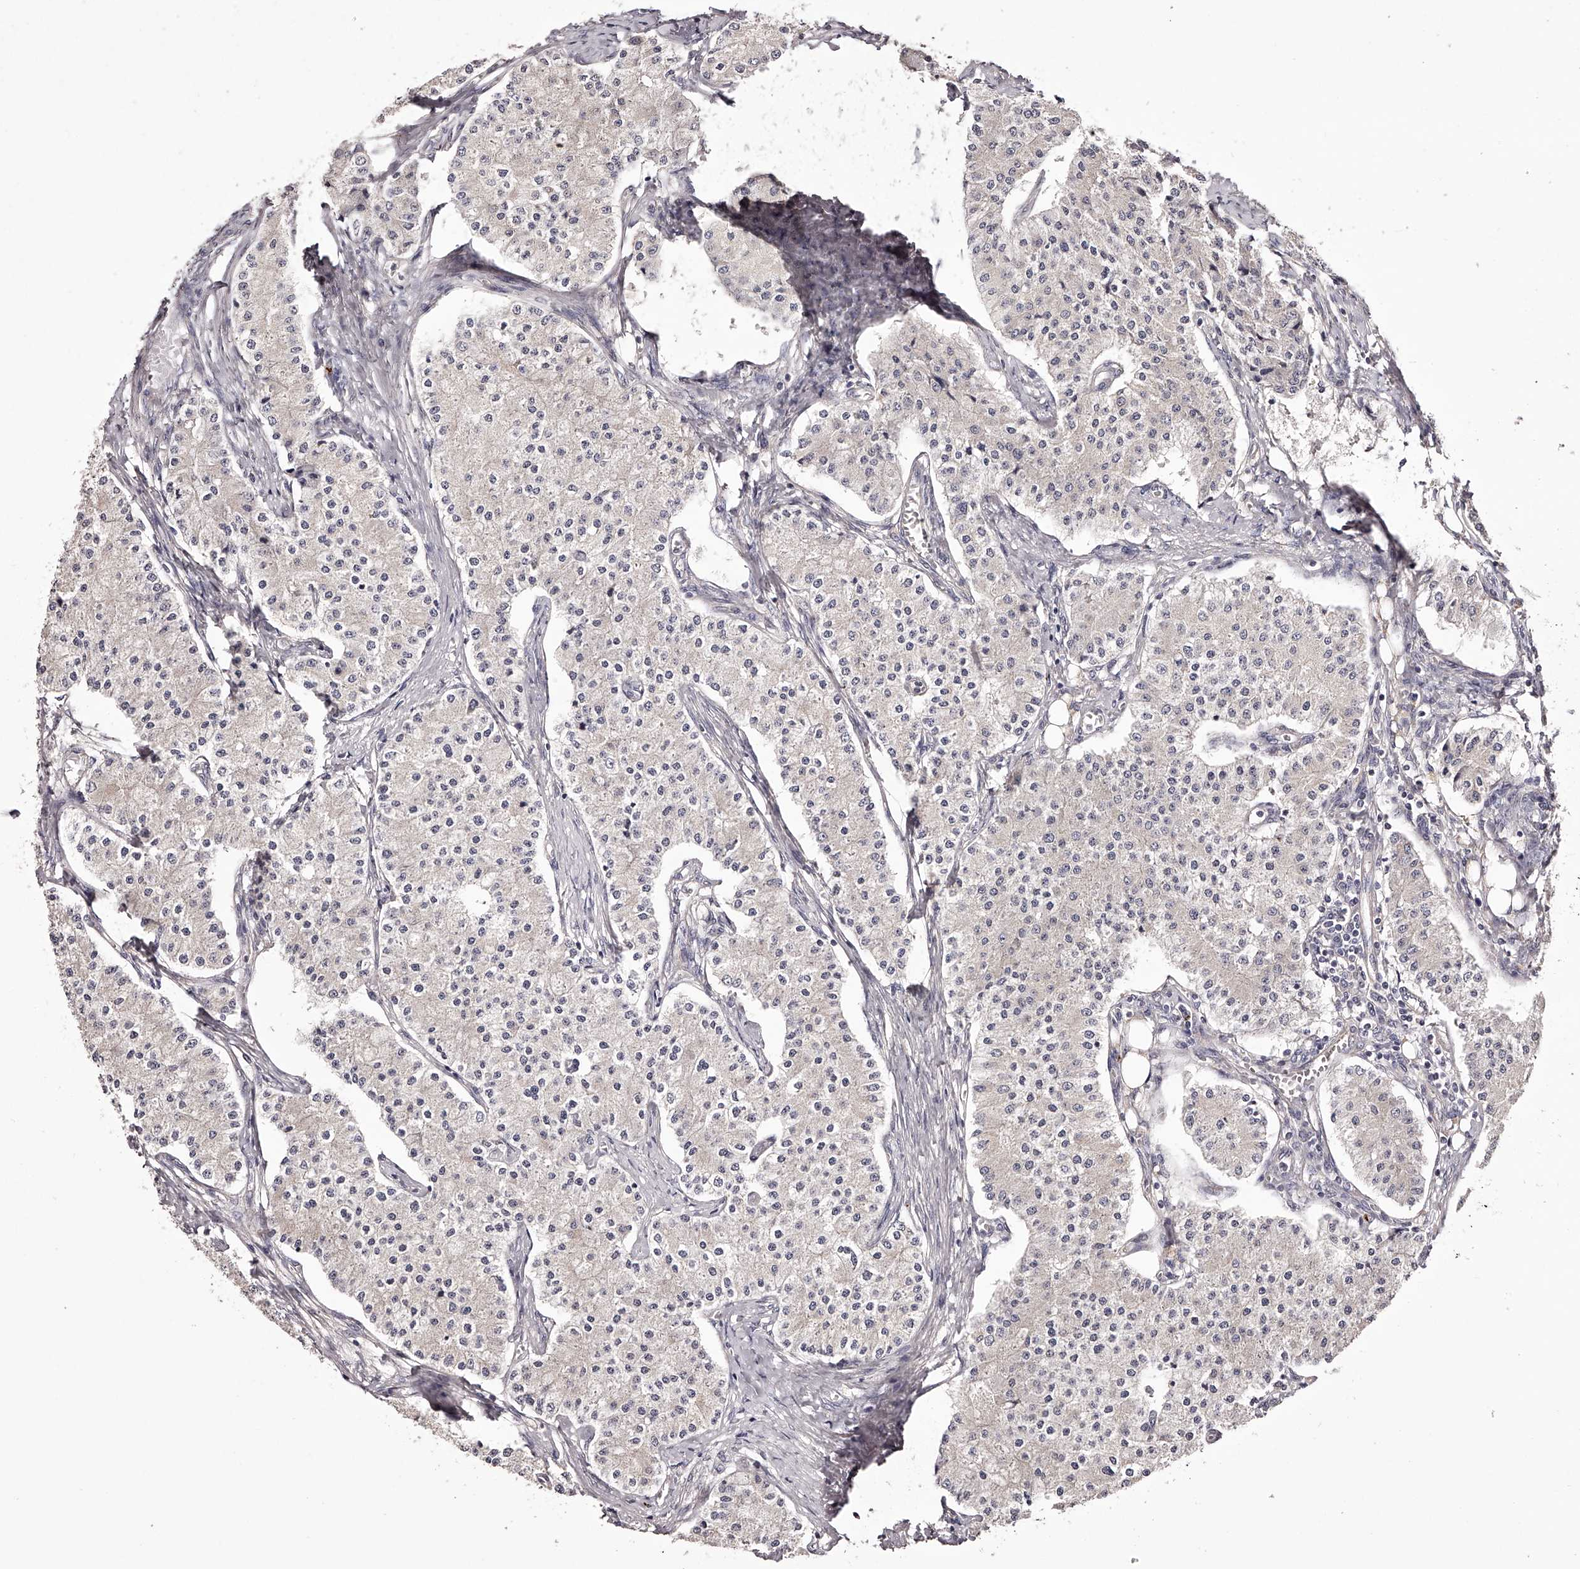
{"staining": {"intensity": "negative", "quantity": "none", "location": "none"}, "tissue": "carcinoid", "cell_type": "Tumor cells", "image_type": "cancer", "snomed": [{"axis": "morphology", "description": "Carcinoid, malignant, NOS"}, {"axis": "topography", "description": "Colon"}], "caption": "Immunohistochemistry (IHC) image of human carcinoid (malignant) stained for a protein (brown), which exhibits no expression in tumor cells. (Stains: DAB immunohistochemistry with hematoxylin counter stain, Microscopy: brightfield microscopy at high magnification).", "gene": "ODF2L", "patient": {"sex": "female", "age": 52}}